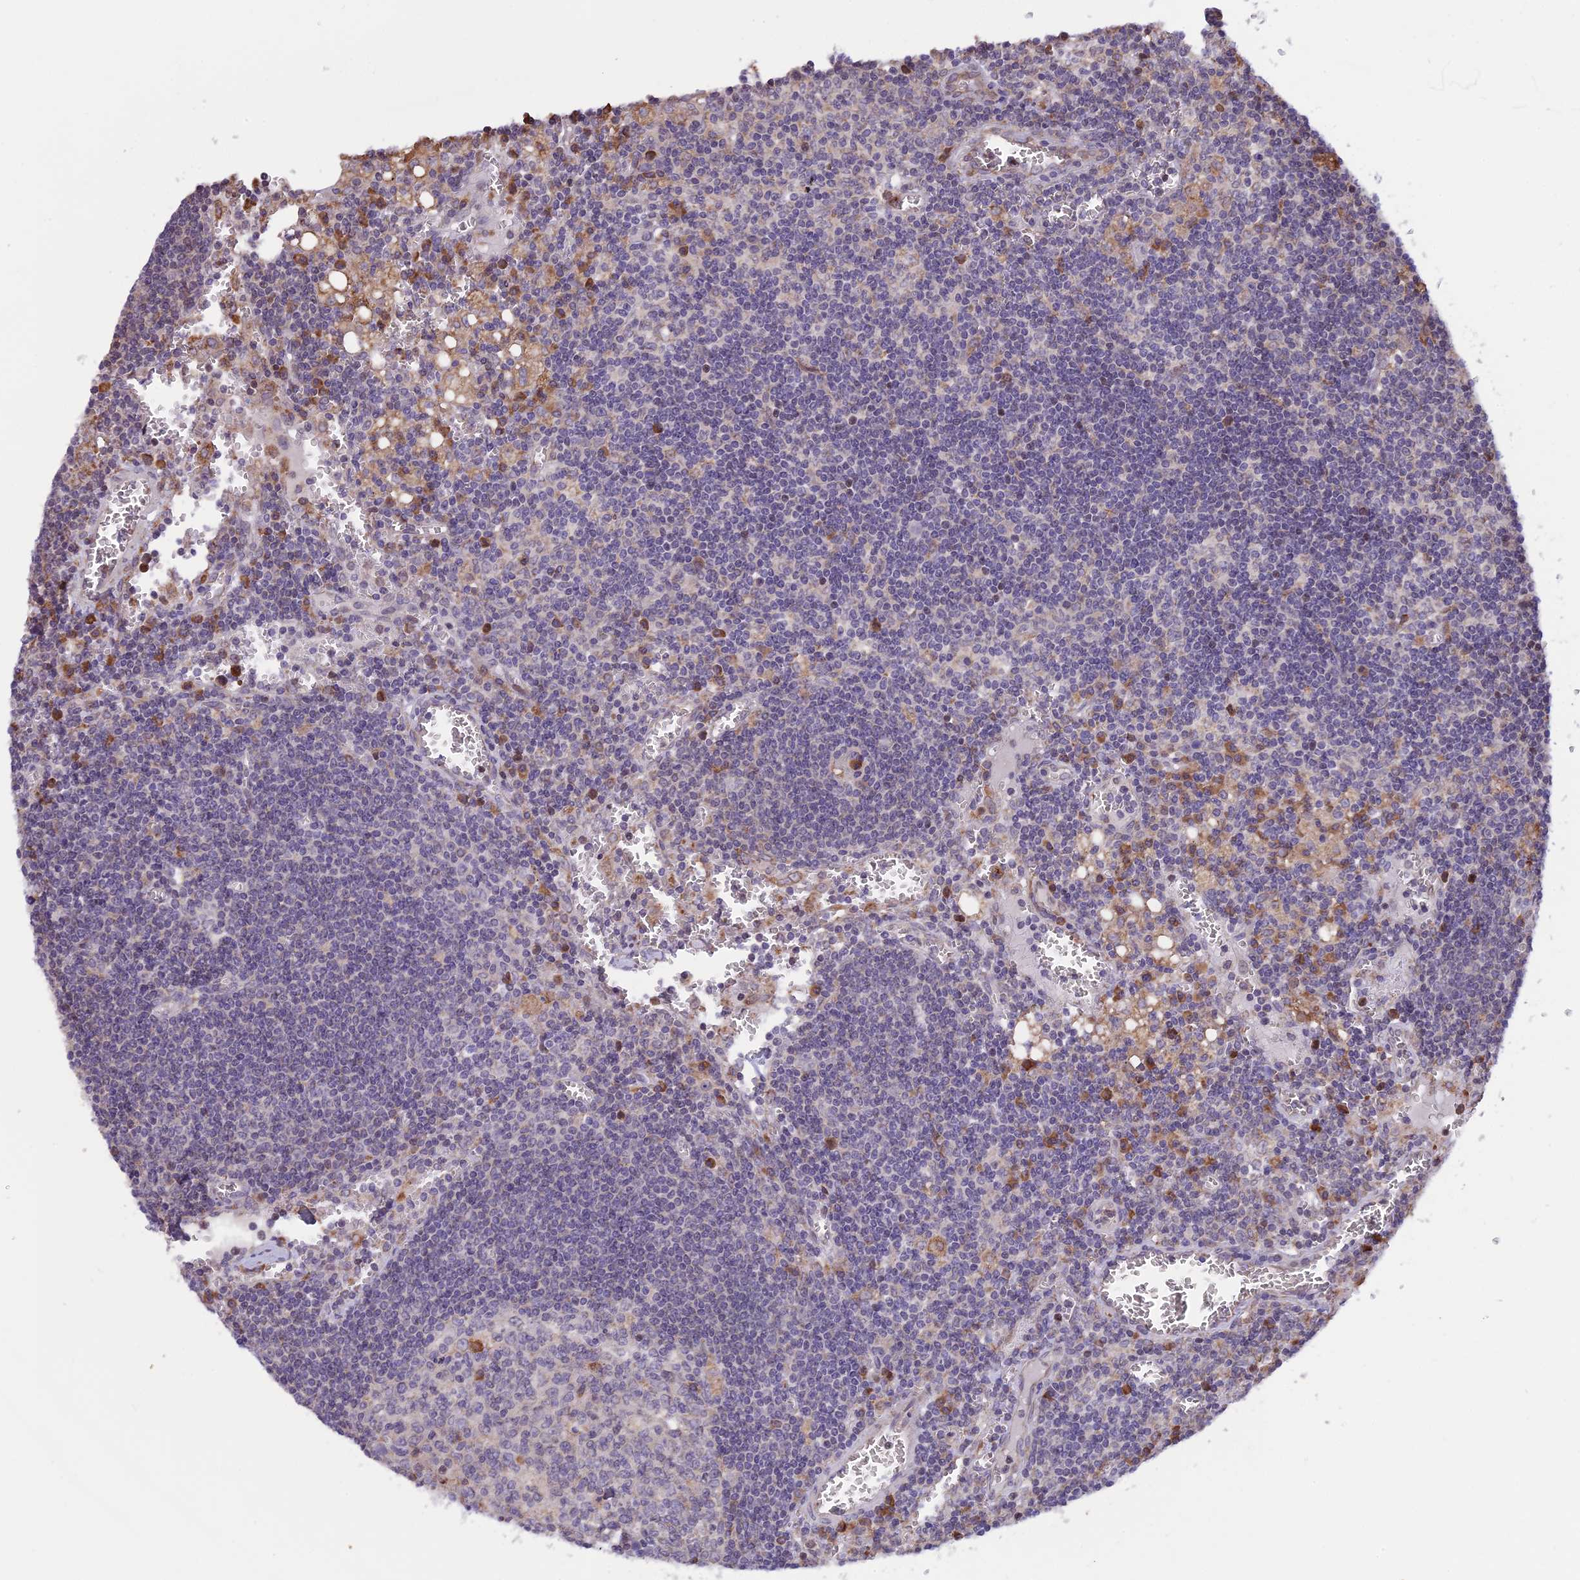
{"staining": {"intensity": "negative", "quantity": "none", "location": "none"}, "tissue": "lymph node", "cell_type": "Germinal center cells", "image_type": "normal", "snomed": [{"axis": "morphology", "description": "Normal tissue, NOS"}, {"axis": "topography", "description": "Lymph node"}], "caption": "Immunohistochemistry (IHC) micrograph of normal lymph node: lymph node stained with DAB demonstrates no significant protein staining in germinal center cells.", "gene": "DMRTA2", "patient": {"sex": "female", "age": 73}}